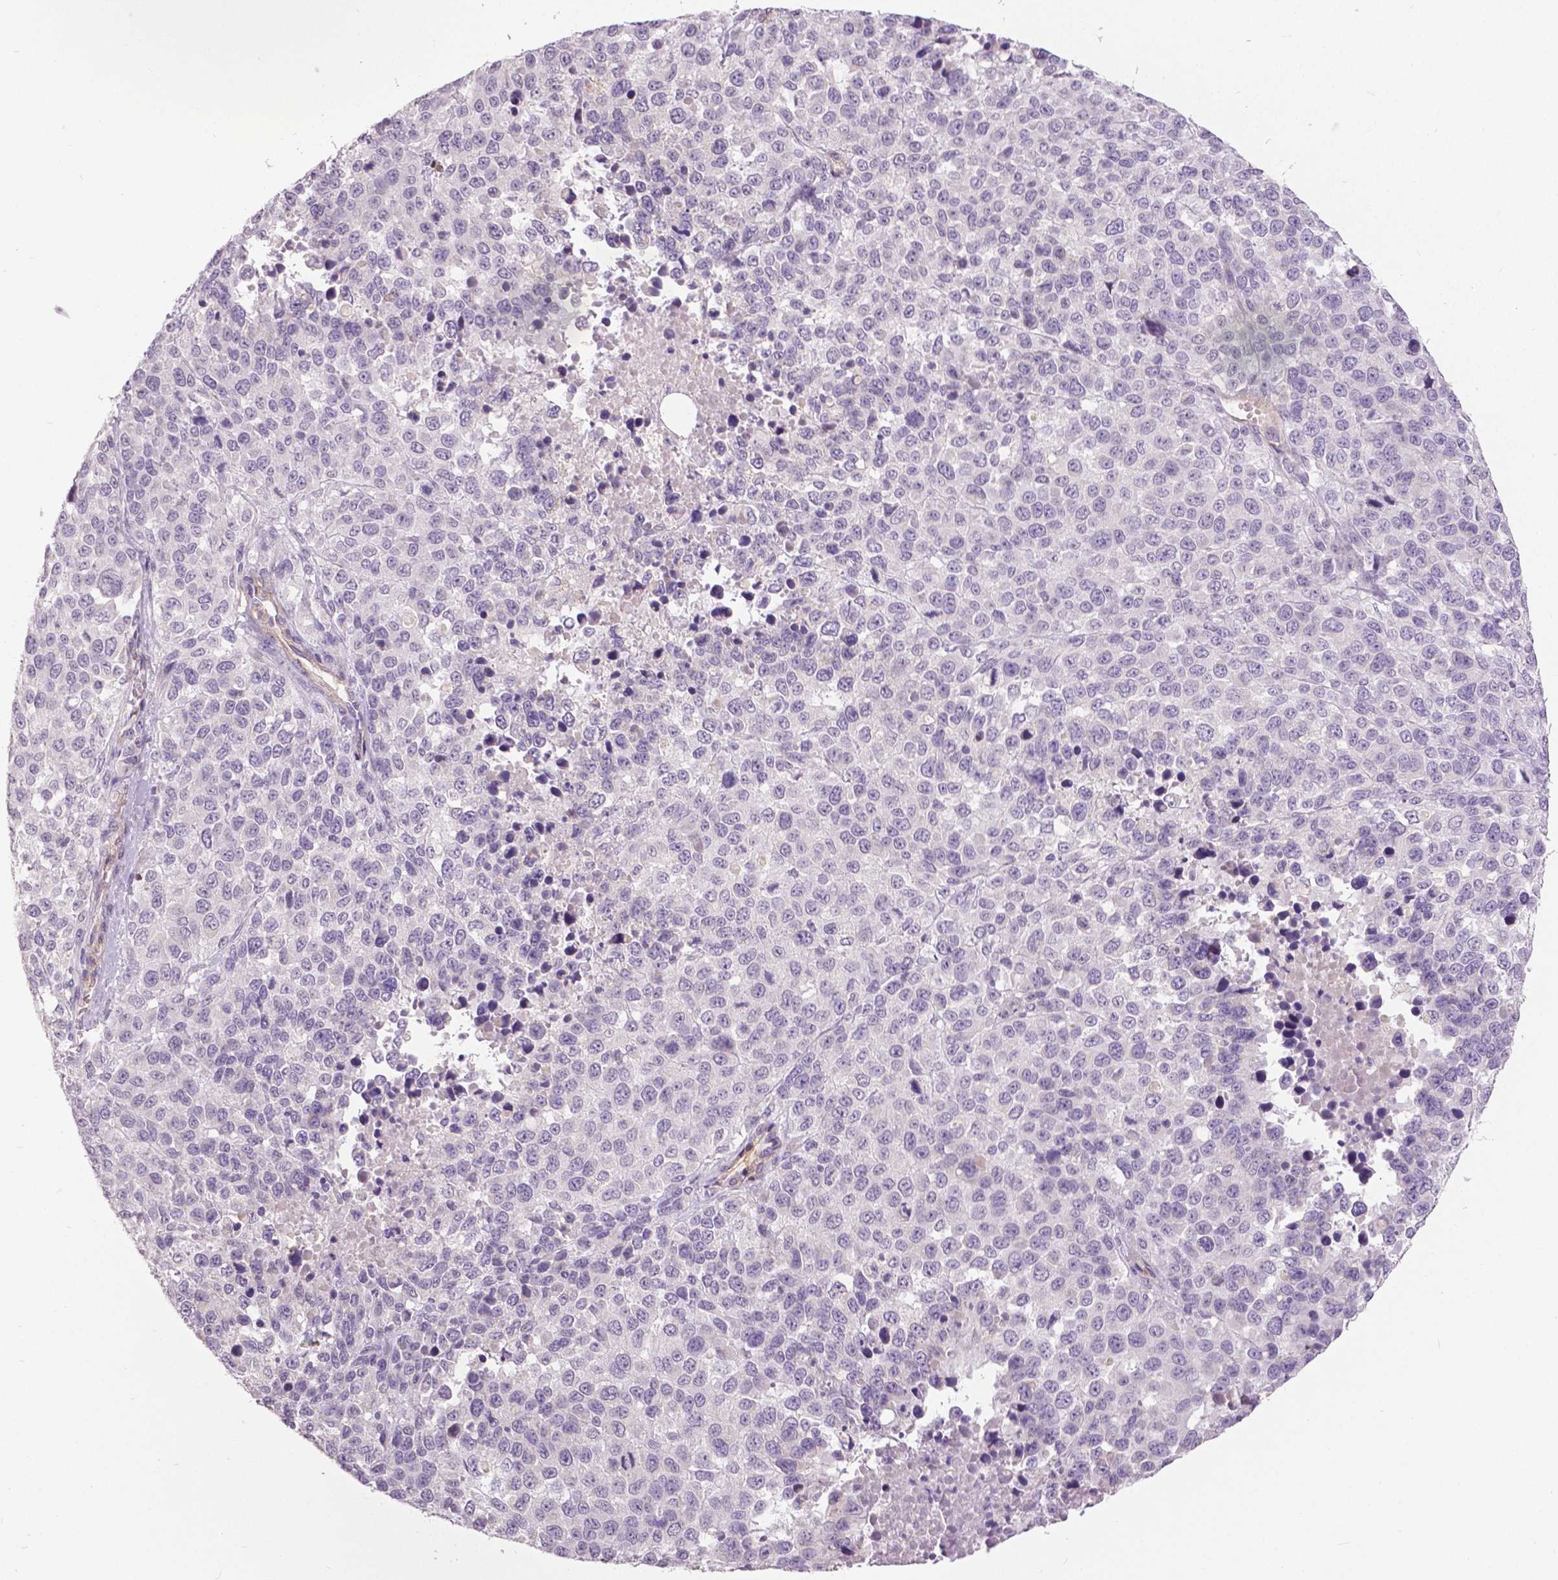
{"staining": {"intensity": "negative", "quantity": "none", "location": "none"}, "tissue": "melanoma", "cell_type": "Tumor cells", "image_type": "cancer", "snomed": [{"axis": "morphology", "description": "Malignant melanoma, Metastatic site"}, {"axis": "topography", "description": "Skin"}], "caption": "An IHC photomicrograph of malignant melanoma (metastatic site) is shown. There is no staining in tumor cells of malignant melanoma (metastatic site).", "gene": "FOXA1", "patient": {"sex": "male", "age": 84}}